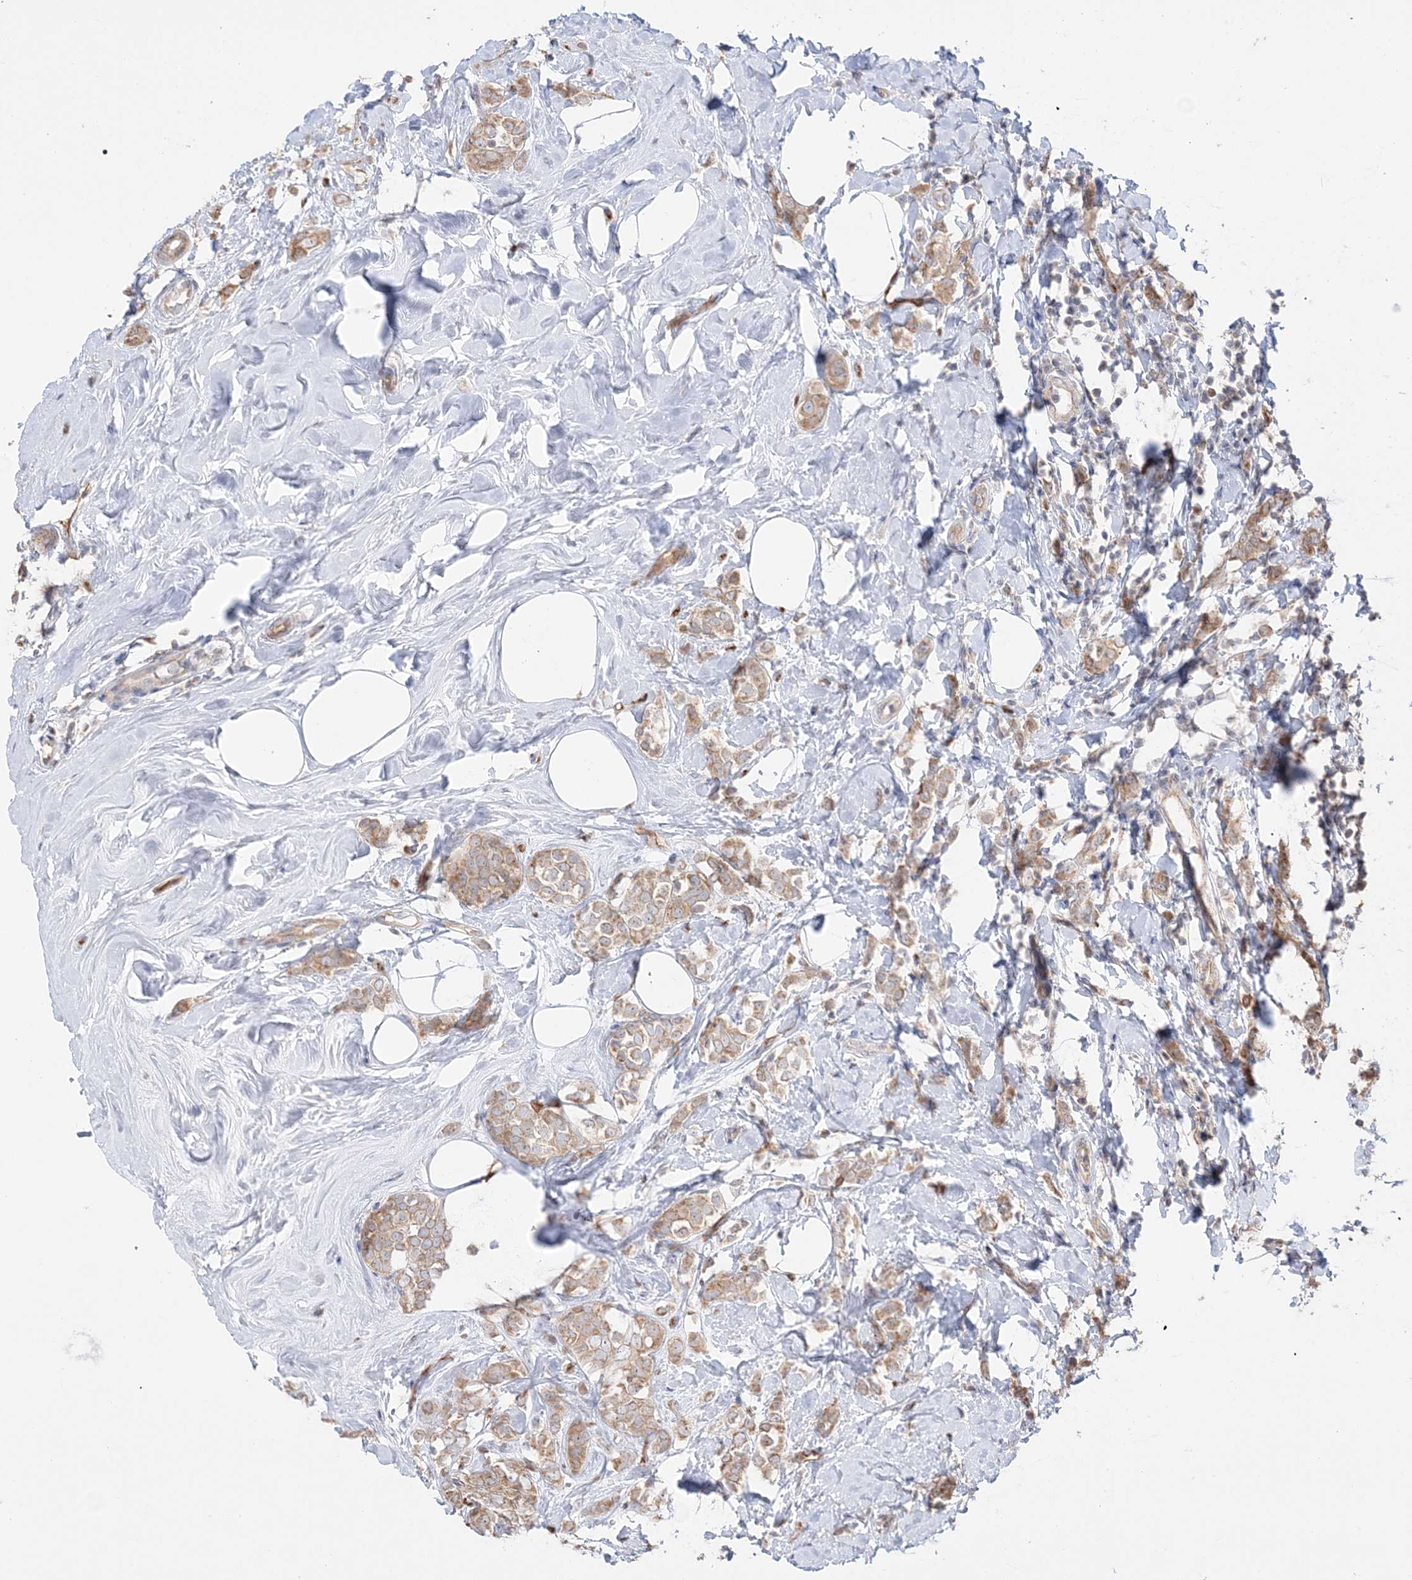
{"staining": {"intensity": "moderate", "quantity": "25%-75%", "location": "cytoplasmic/membranous"}, "tissue": "breast cancer", "cell_type": "Tumor cells", "image_type": "cancer", "snomed": [{"axis": "morphology", "description": "Lobular carcinoma"}, {"axis": "topography", "description": "Breast"}], "caption": "Immunohistochemical staining of breast lobular carcinoma reveals moderate cytoplasmic/membranous protein positivity in approximately 25%-75% of tumor cells. (DAB IHC with brightfield microscopy, high magnification).", "gene": "FARSB", "patient": {"sex": "female", "age": 47}}